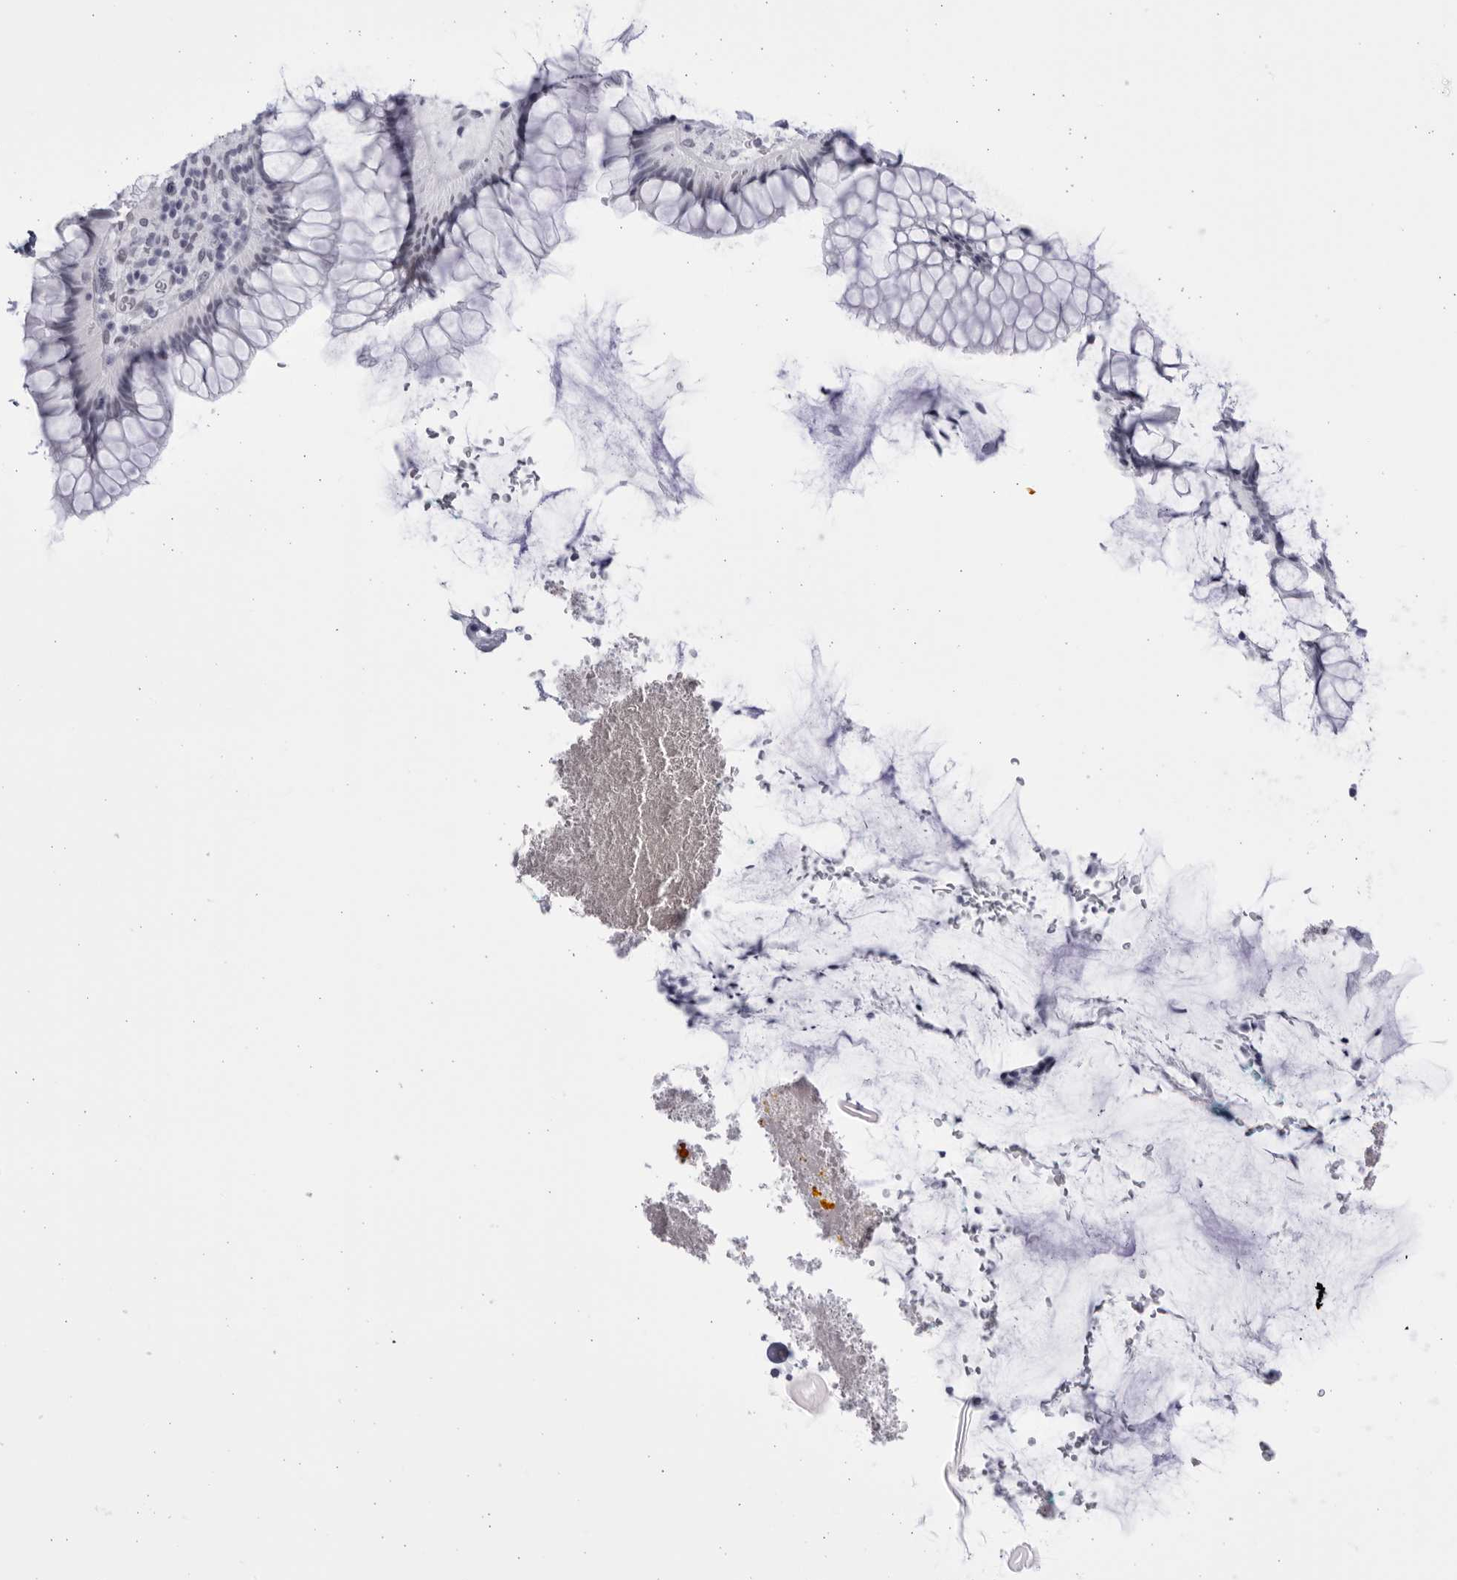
{"staining": {"intensity": "weak", "quantity": "<25%", "location": "nuclear"}, "tissue": "rectum", "cell_type": "Glandular cells", "image_type": "normal", "snomed": [{"axis": "morphology", "description": "Normal tissue, NOS"}, {"axis": "topography", "description": "Rectum"}], "caption": "IHC image of normal human rectum stained for a protein (brown), which demonstrates no expression in glandular cells. (Brightfield microscopy of DAB immunohistochemistry (IHC) at high magnification).", "gene": "CCDC181", "patient": {"sex": "male", "age": 51}}